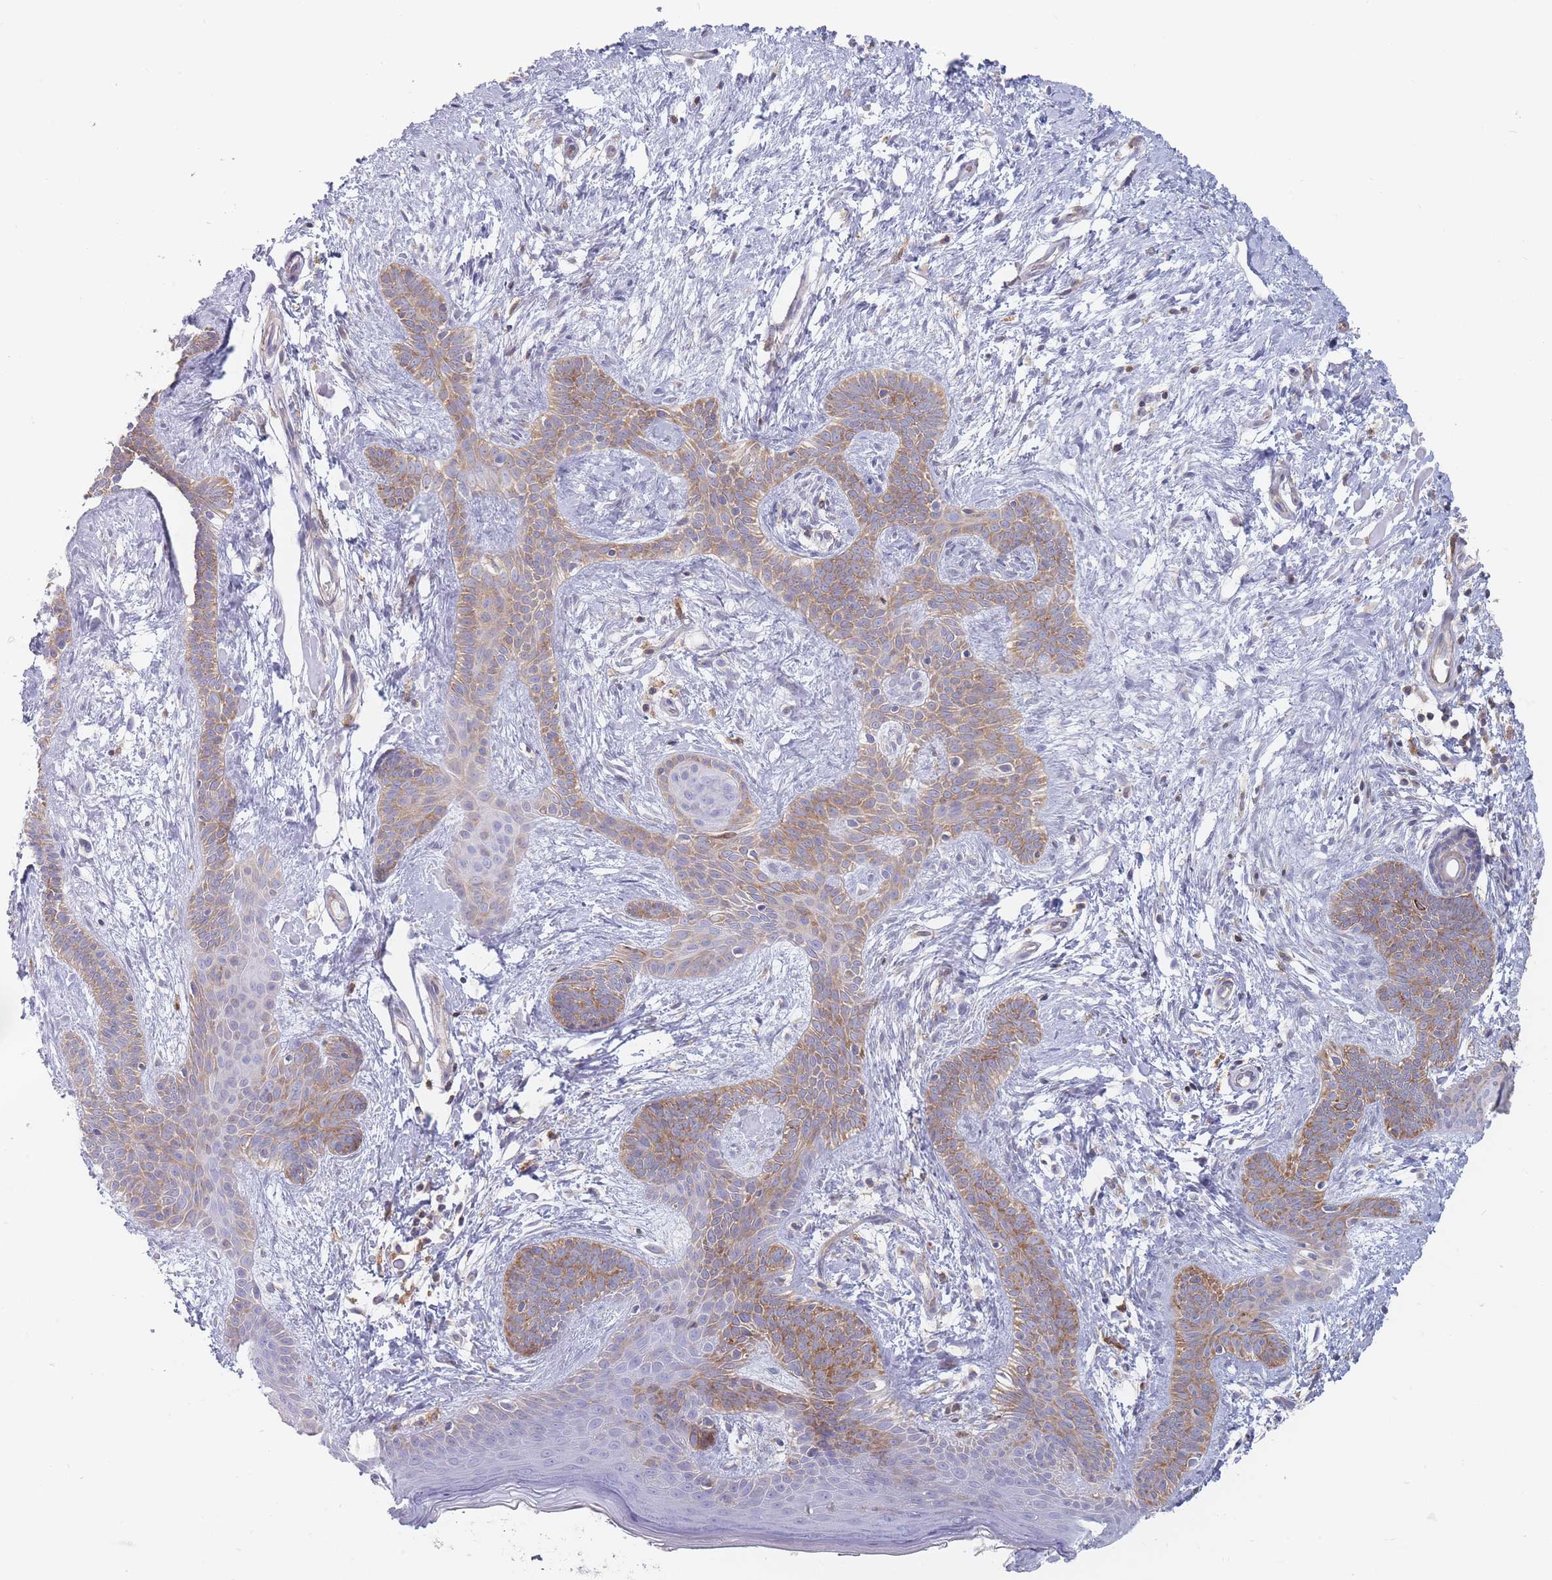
{"staining": {"intensity": "moderate", "quantity": "25%-75%", "location": "cytoplasmic/membranous"}, "tissue": "skin cancer", "cell_type": "Tumor cells", "image_type": "cancer", "snomed": [{"axis": "morphology", "description": "Basal cell carcinoma"}, {"axis": "topography", "description": "Skin"}], "caption": "IHC (DAB (3,3'-diaminobenzidine)) staining of skin basal cell carcinoma exhibits moderate cytoplasmic/membranous protein staining in about 25%-75% of tumor cells.", "gene": "MAP1S", "patient": {"sex": "male", "age": 78}}